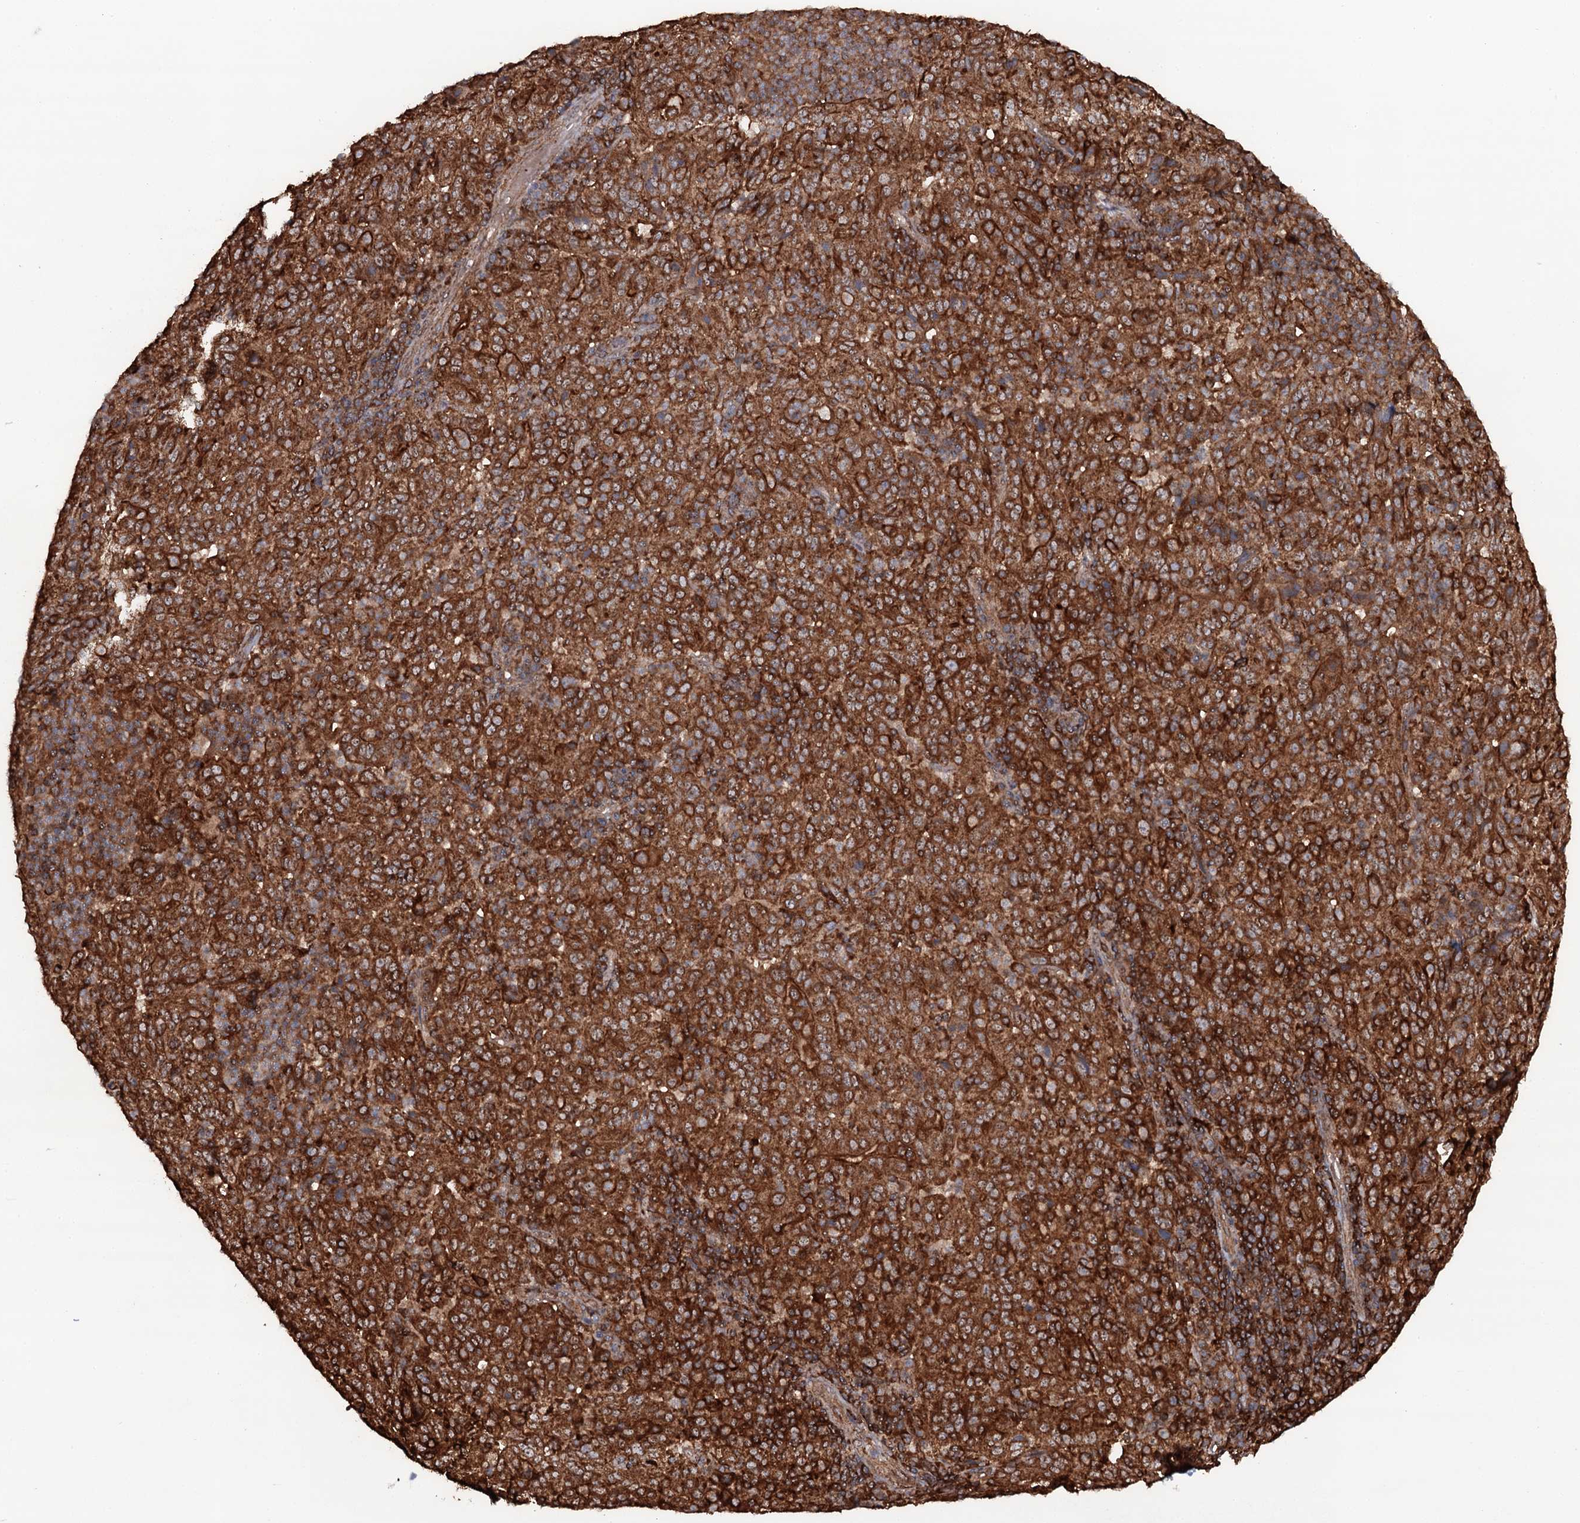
{"staining": {"intensity": "strong", "quantity": ">75%", "location": "cytoplasmic/membranous"}, "tissue": "pancreatic cancer", "cell_type": "Tumor cells", "image_type": "cancer", "snomed": [{"axis": "morphology", "description": "Adenocarcinoma, NOS"}, {"axis": "topography", "description": "Pancreas"}], "caption": "Tumor cells reveal strong cytoplasmic/membranous positivity in about >75% of cells in adenocarcinoma (pancreatic).", "gene": "VWA8", "patient": {"sex": "male", "age": 63}}